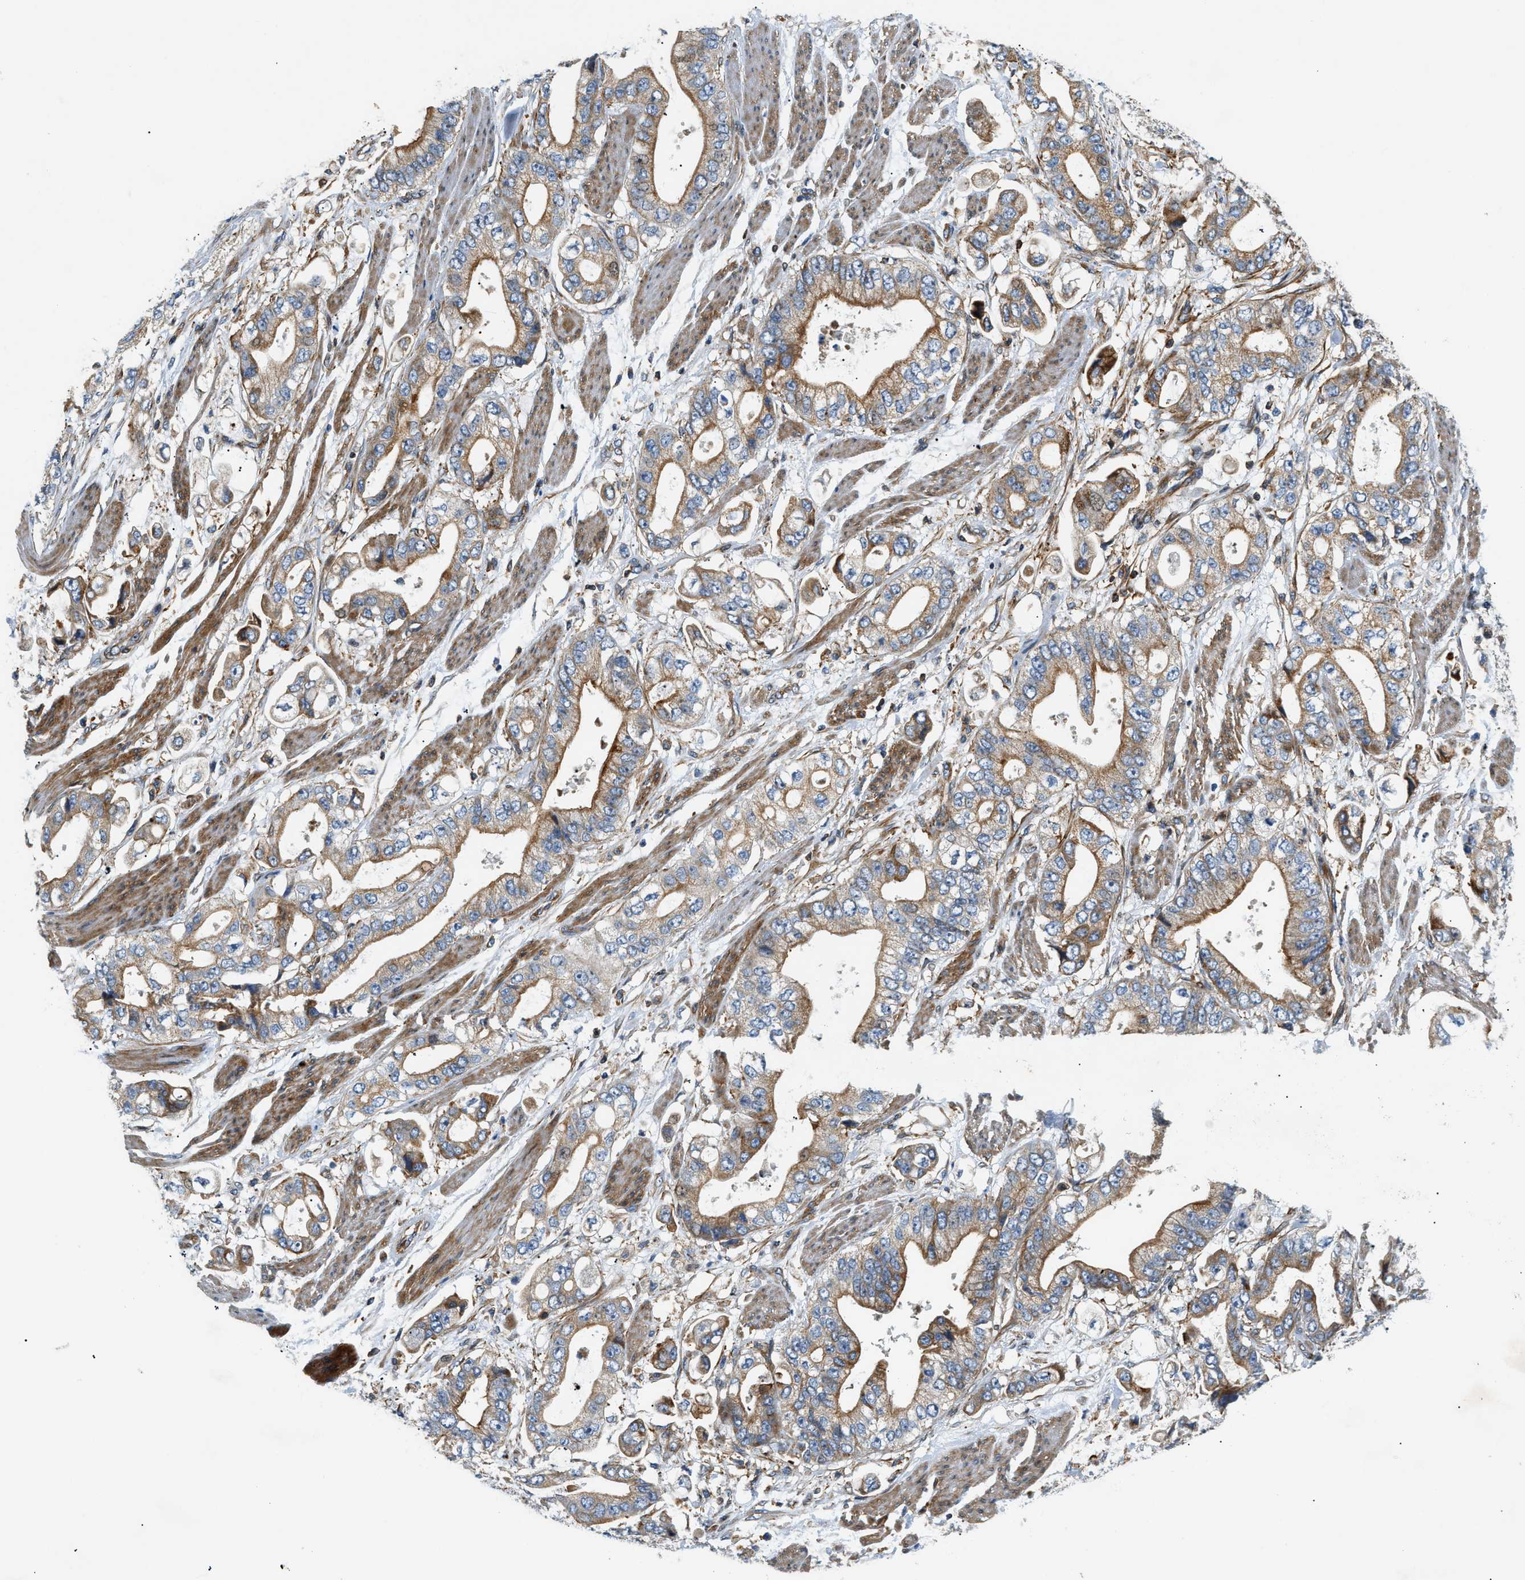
{"staining": {"intensity": "moderate", "quantity": ">75%", "location": "cytoplasmic/membranous"}, "tissue": "stomach cancer", "cell_type": "Tumor cells", "image_type": "cancer", "snomed": [{"axis": "morphology", "description": "Normal tissue, NOS"}, {"axis": "morphology", "description": "Adenocarcinoma, NOS"}, {"axis": "topography", "description": "Stomach"}], "caption": "A brown stain highlights moderate cytoplasmic/membranous expression of a protein in stomach cancer (adenocarcinoma) tumor cells.", "gene": "DHODH", "patient": {"sex": "male", "age": 62}}